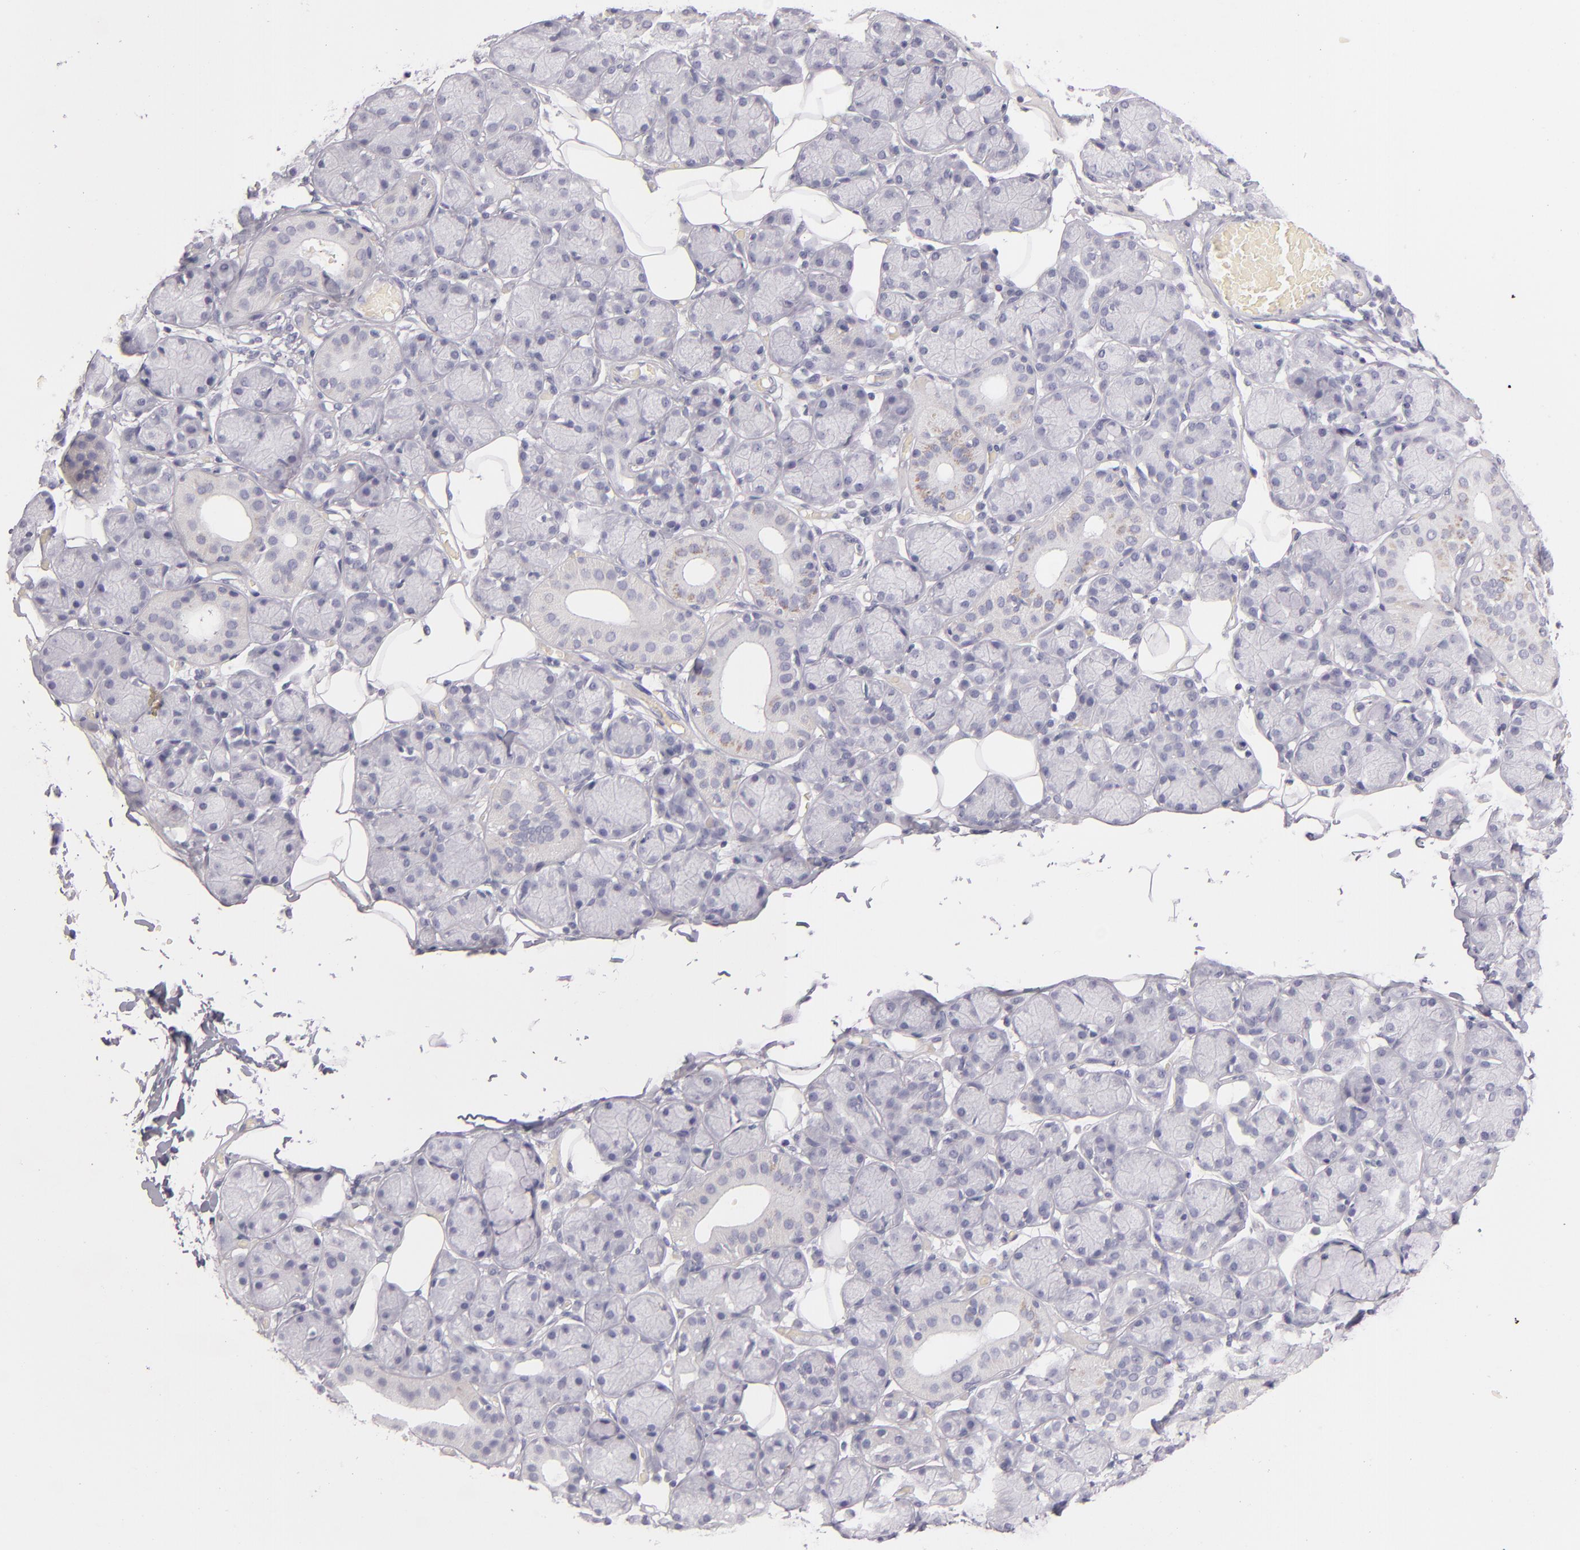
{"staining": {"intensity": "negative", "quantity": "none", "location": "none"}, "tissue": "salivary gland", "cell_type": "Glandular cells", "image_type": "normal", "snomed": [{"axis": "morphology", "description": "Normal tissue, NOS"}, {"axis": "topography", "description": "Salivary gland"}], "caption": "IHC micrograph of unremarkable human salivary gland stained for a protein (brown), which shows no positivity in glandular cells. Nuclei are stained in blue.", "gene": "FABP1", "patient": {"sex": "male", "age": 54}}